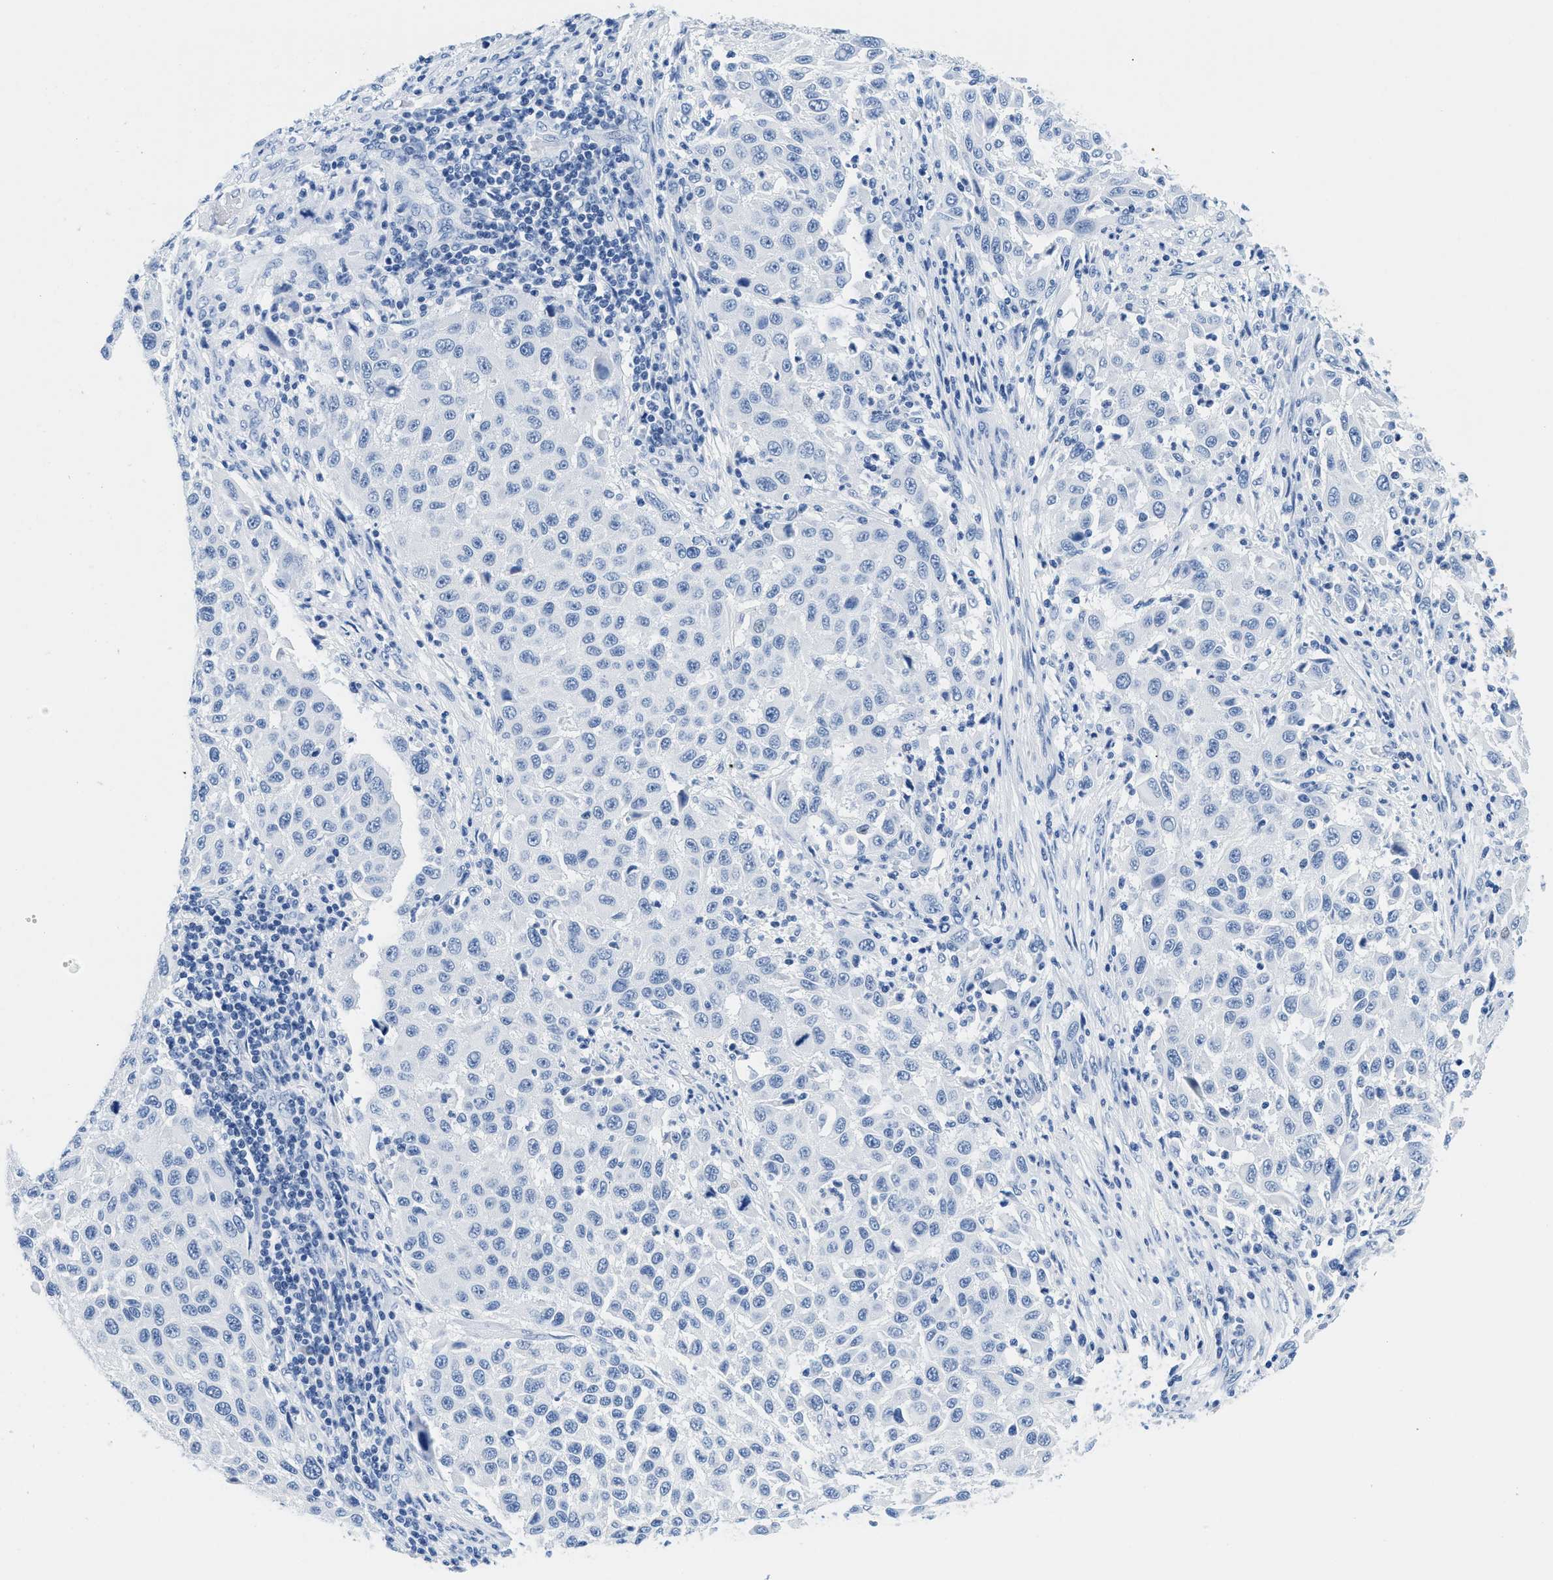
{"staining": {"intensity": "negative", "quantity": "none", "location": "none"}, "tissue": "melanoma", "cell_type": "Tumor cells", "image_type": "cancer", "snomed": [{"axis": "morphology", "description": "Malignant melanoma, Metastatic site"}, {"axis": "topography", "description": "Lymph node"}], "caption": "Tumor cells are negative for brown protein staining in melanoma.", "gene": "GSN", "patient": {"sex": "male", "age": 61}}